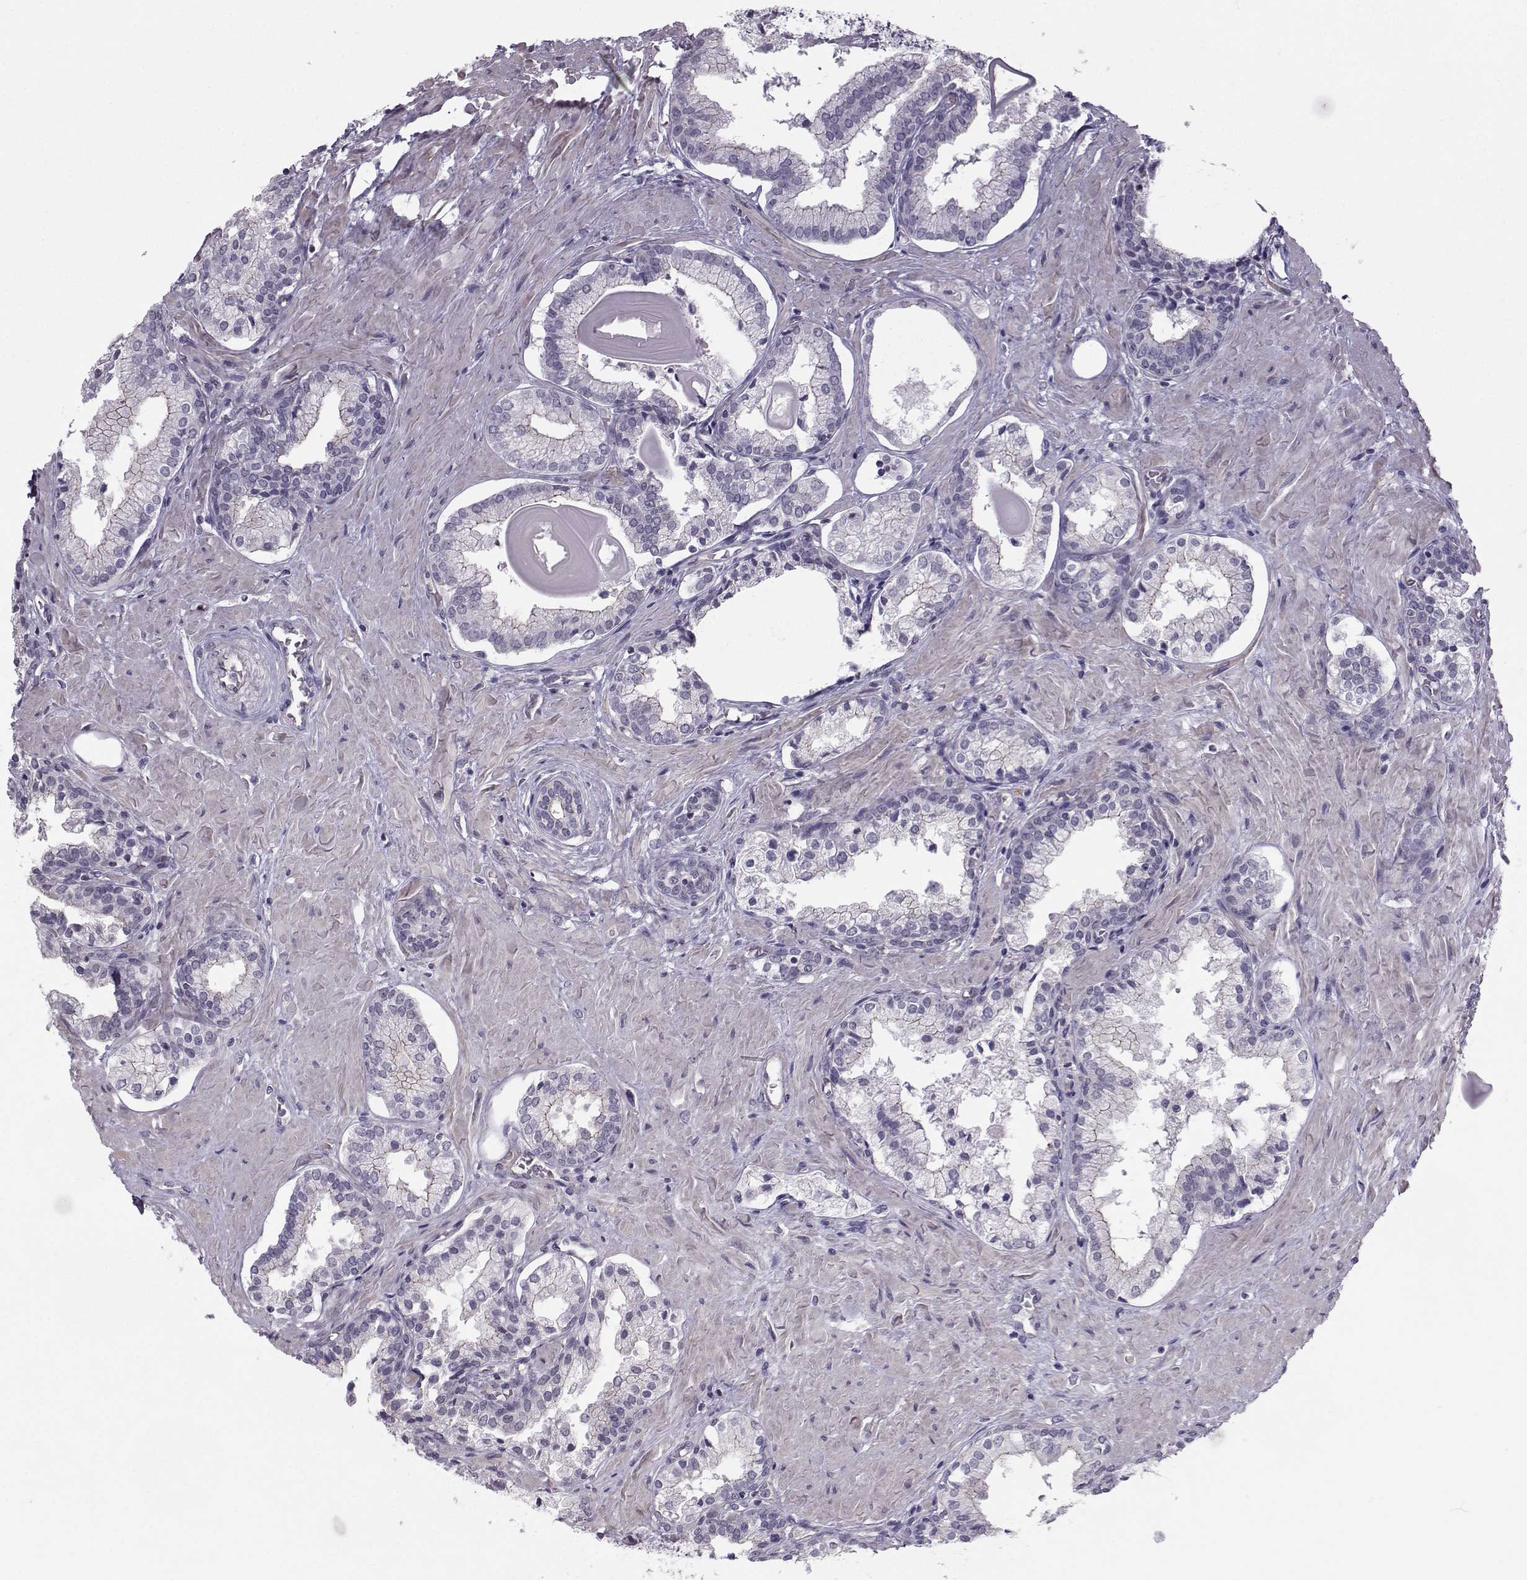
{"staining": {"intensity": "strong", "quantity": "<25%", "location": "cytoplasmic/membranous"}, "tissue": "prostate cancer", "cell_type": "Tumor cells", "image_type": "cancer", "snomed": [{"axis": "morphology", "description": "Adenocarcinoma, NOS"}, {"axis": "topography", "description": "Prostate and seminal vesicle, NOS"}, {"axis": "topography", "description": "Prostate"}], "caption": "About <25% of tumor cells in human prostate adenocarcinoma reveal strong cytoplasmic/membranous protein staining as visualized by brown immunohistochemical staining.", "gene": "MAST1", "patient": {"sex": "male", "age": 44}}